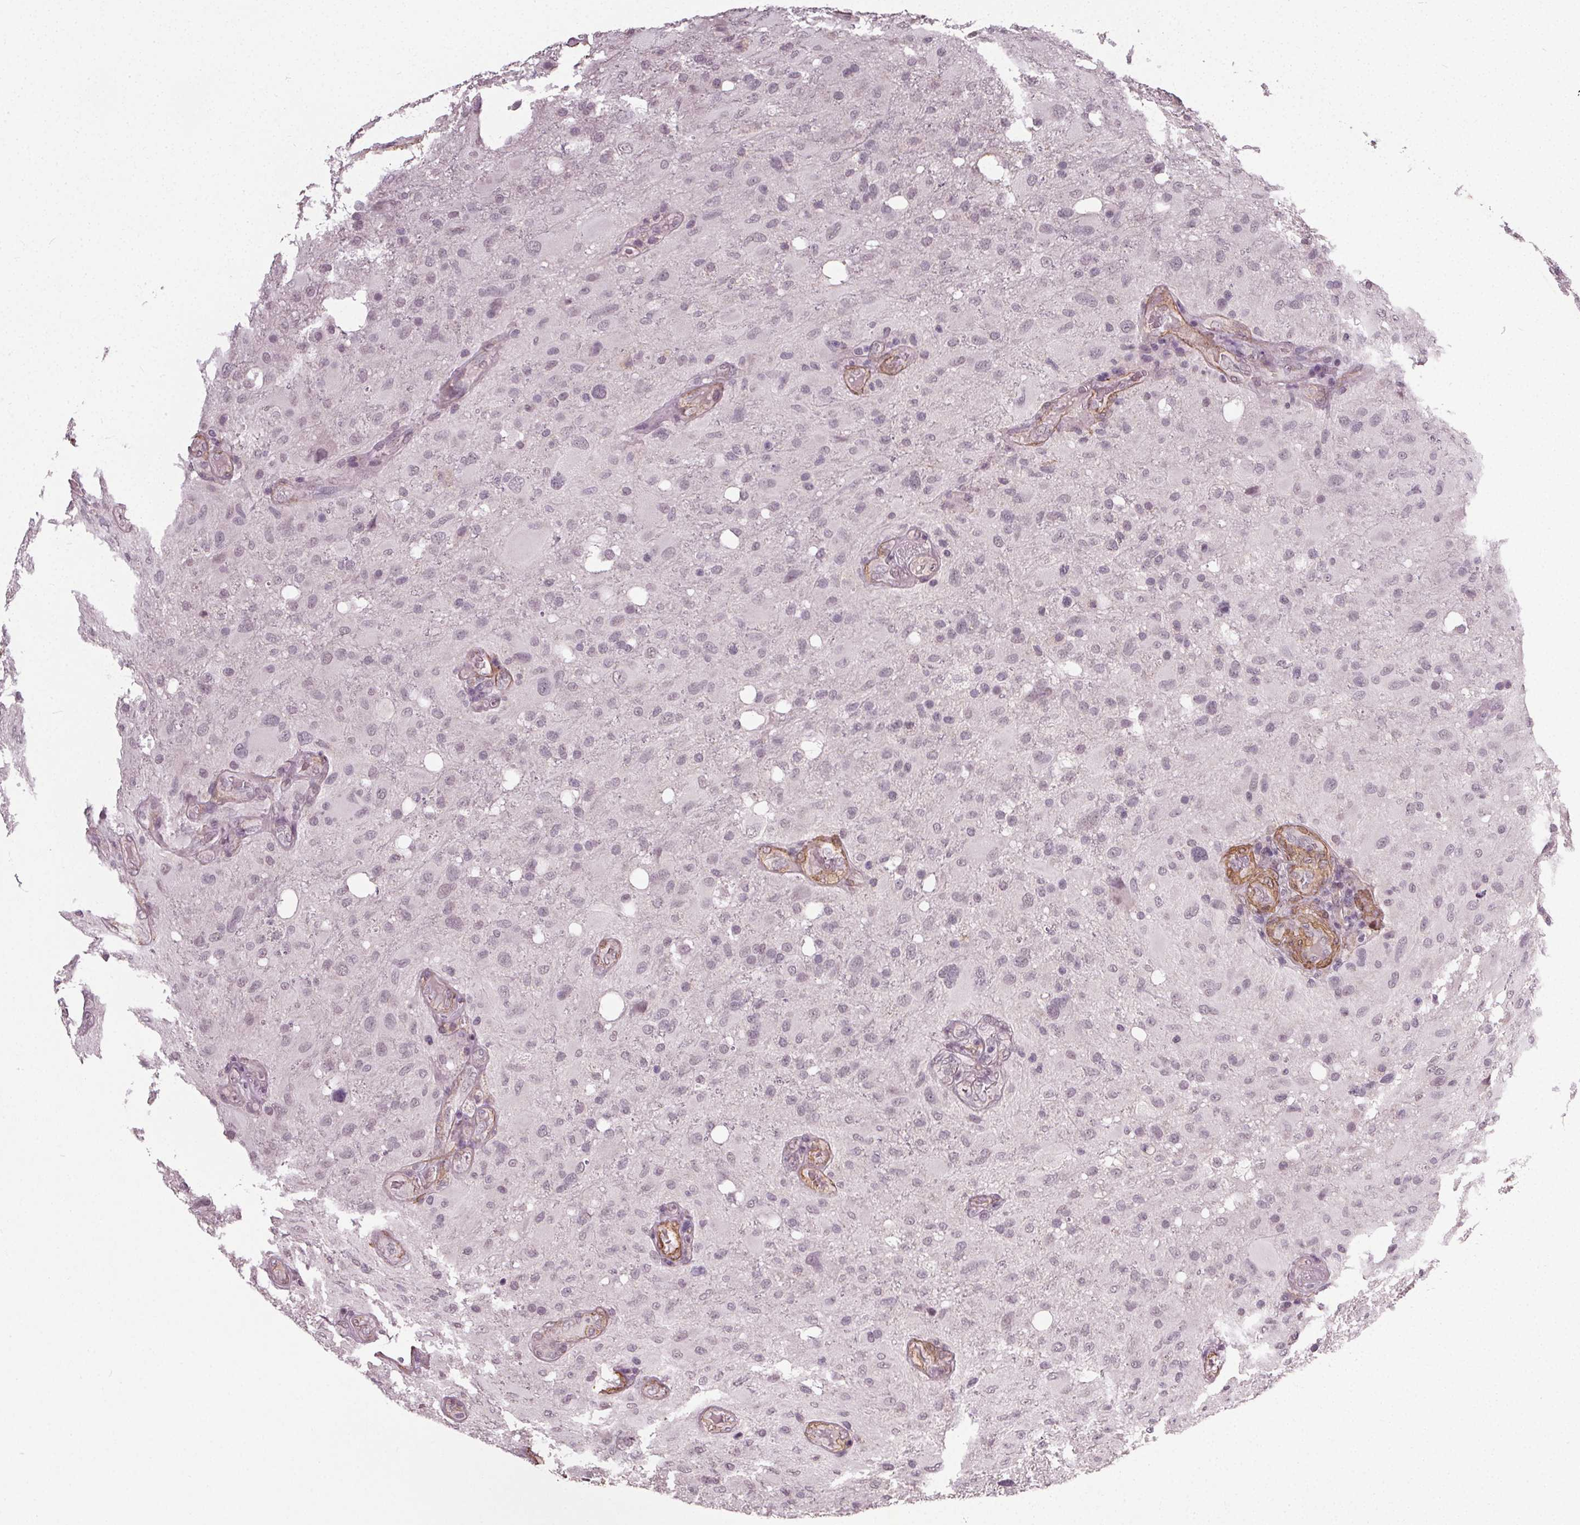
{"staining": {"intensity": "negative", "quantity": "none", "location": "none"}, "tissue": "glioma", "cell_type": "Tumor cells", "image_type": "cancer", "snomed": [{"axis": "morphology", "description": "Glioma, malignant, High grade"}, {"axis": "topography", "description": "Brain"}], "caption": "Immunohistochemistry (IHC) photomicrograph of neoplastic tissue: glioma stained with DAB (3,3'-diaminobenzidine) exhibits no significant protein positivity in tumor cells.", "gene": "PKP1", "patient": {"sex": "male", "age": 53}}